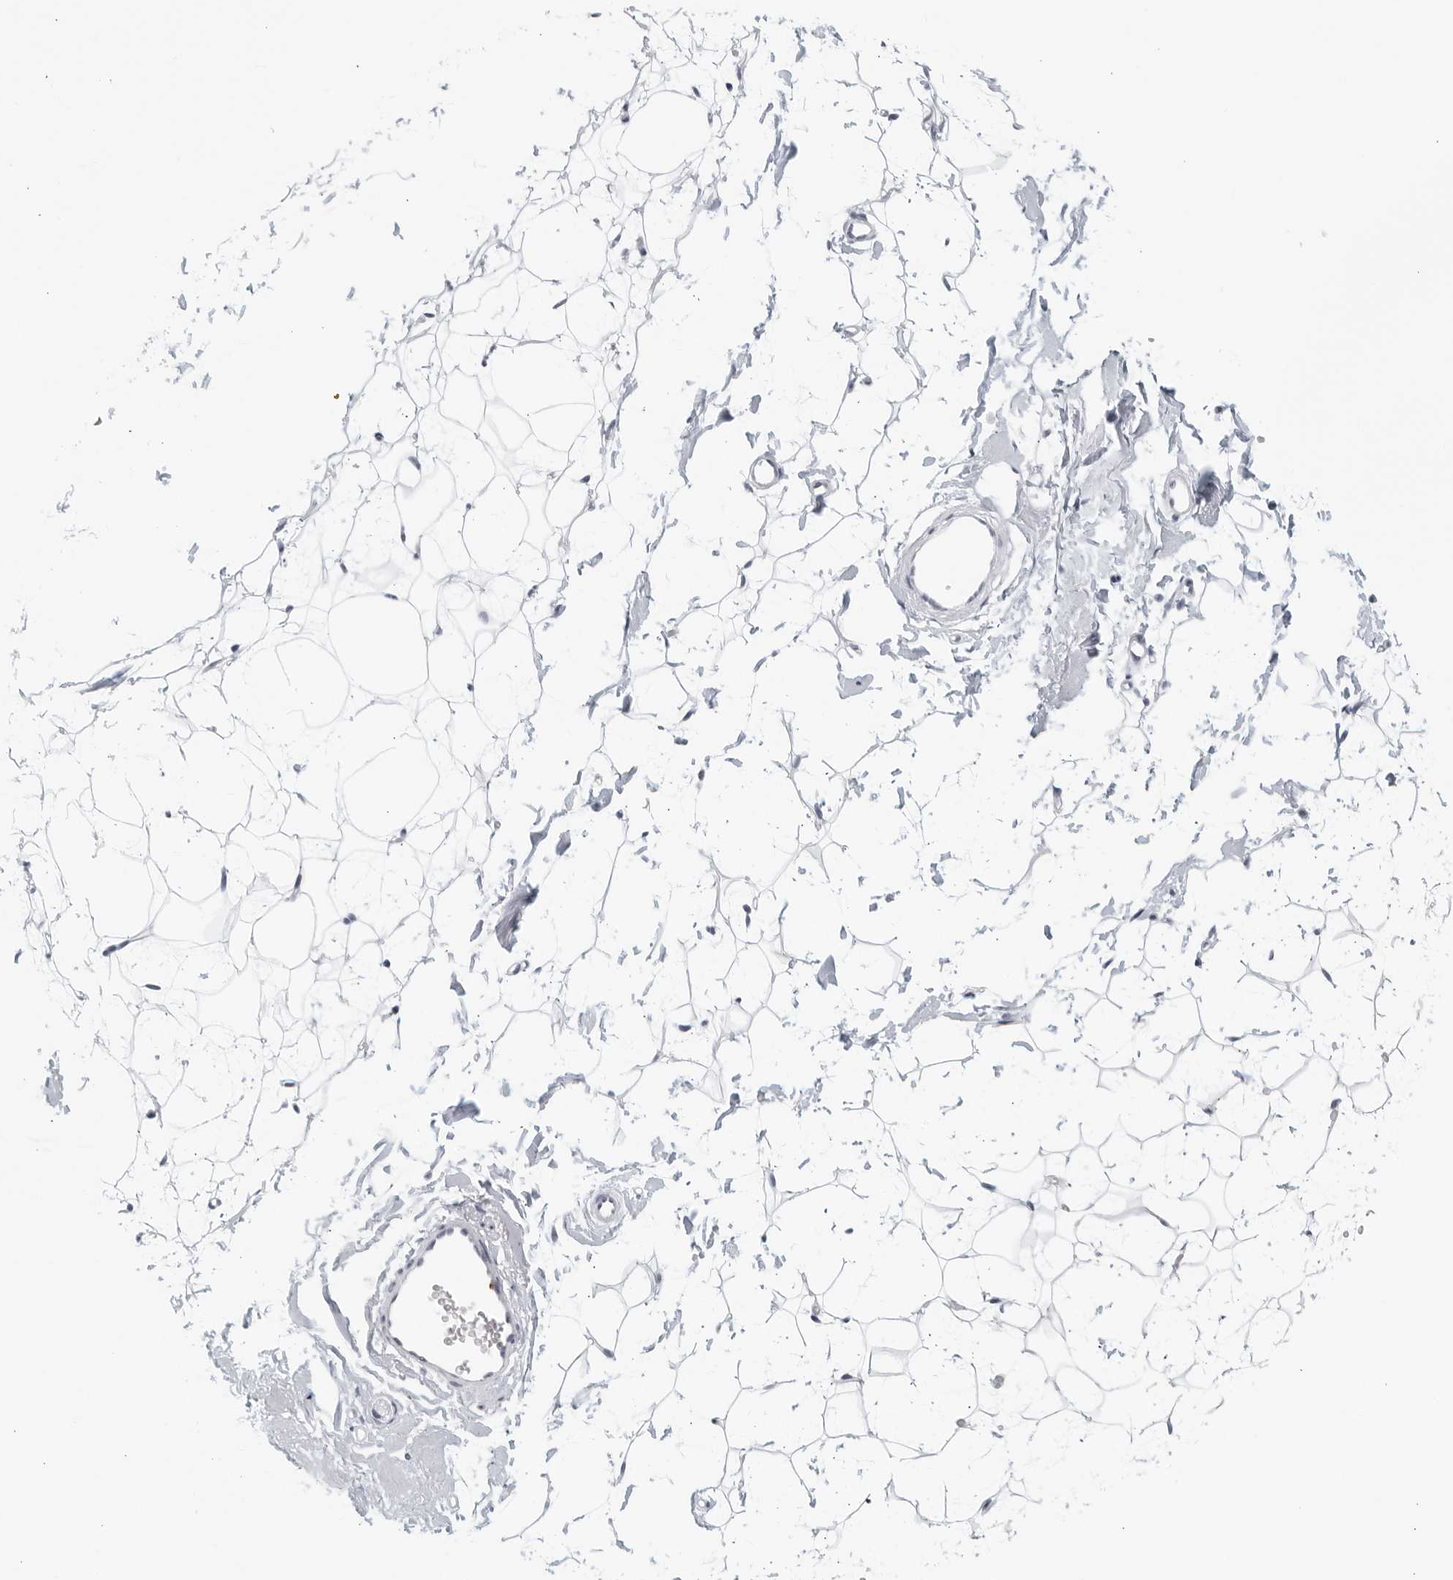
{"staining": {"intensity": "negative", "quantity": "none", "location": "none"}, "tissue": "adipose tissue", "cell_type": "Adipocytes", "image_type": "normal", "snomed": [{"axis": "morphology", "description": "Normal tissue, NOS"}, {"axis": "topography", "description": "Breast"}], "caption": "DAB immunohistochemical staining of unremarkable human adipose tissue demonstrates no significant expression in adipocytes. (Brightfield microscopy of DAB (3,3'-diaminobenzidine) IHC at high magnification).", "gene": "KLK7", "patient": {"sex": "female", "age": 23}}